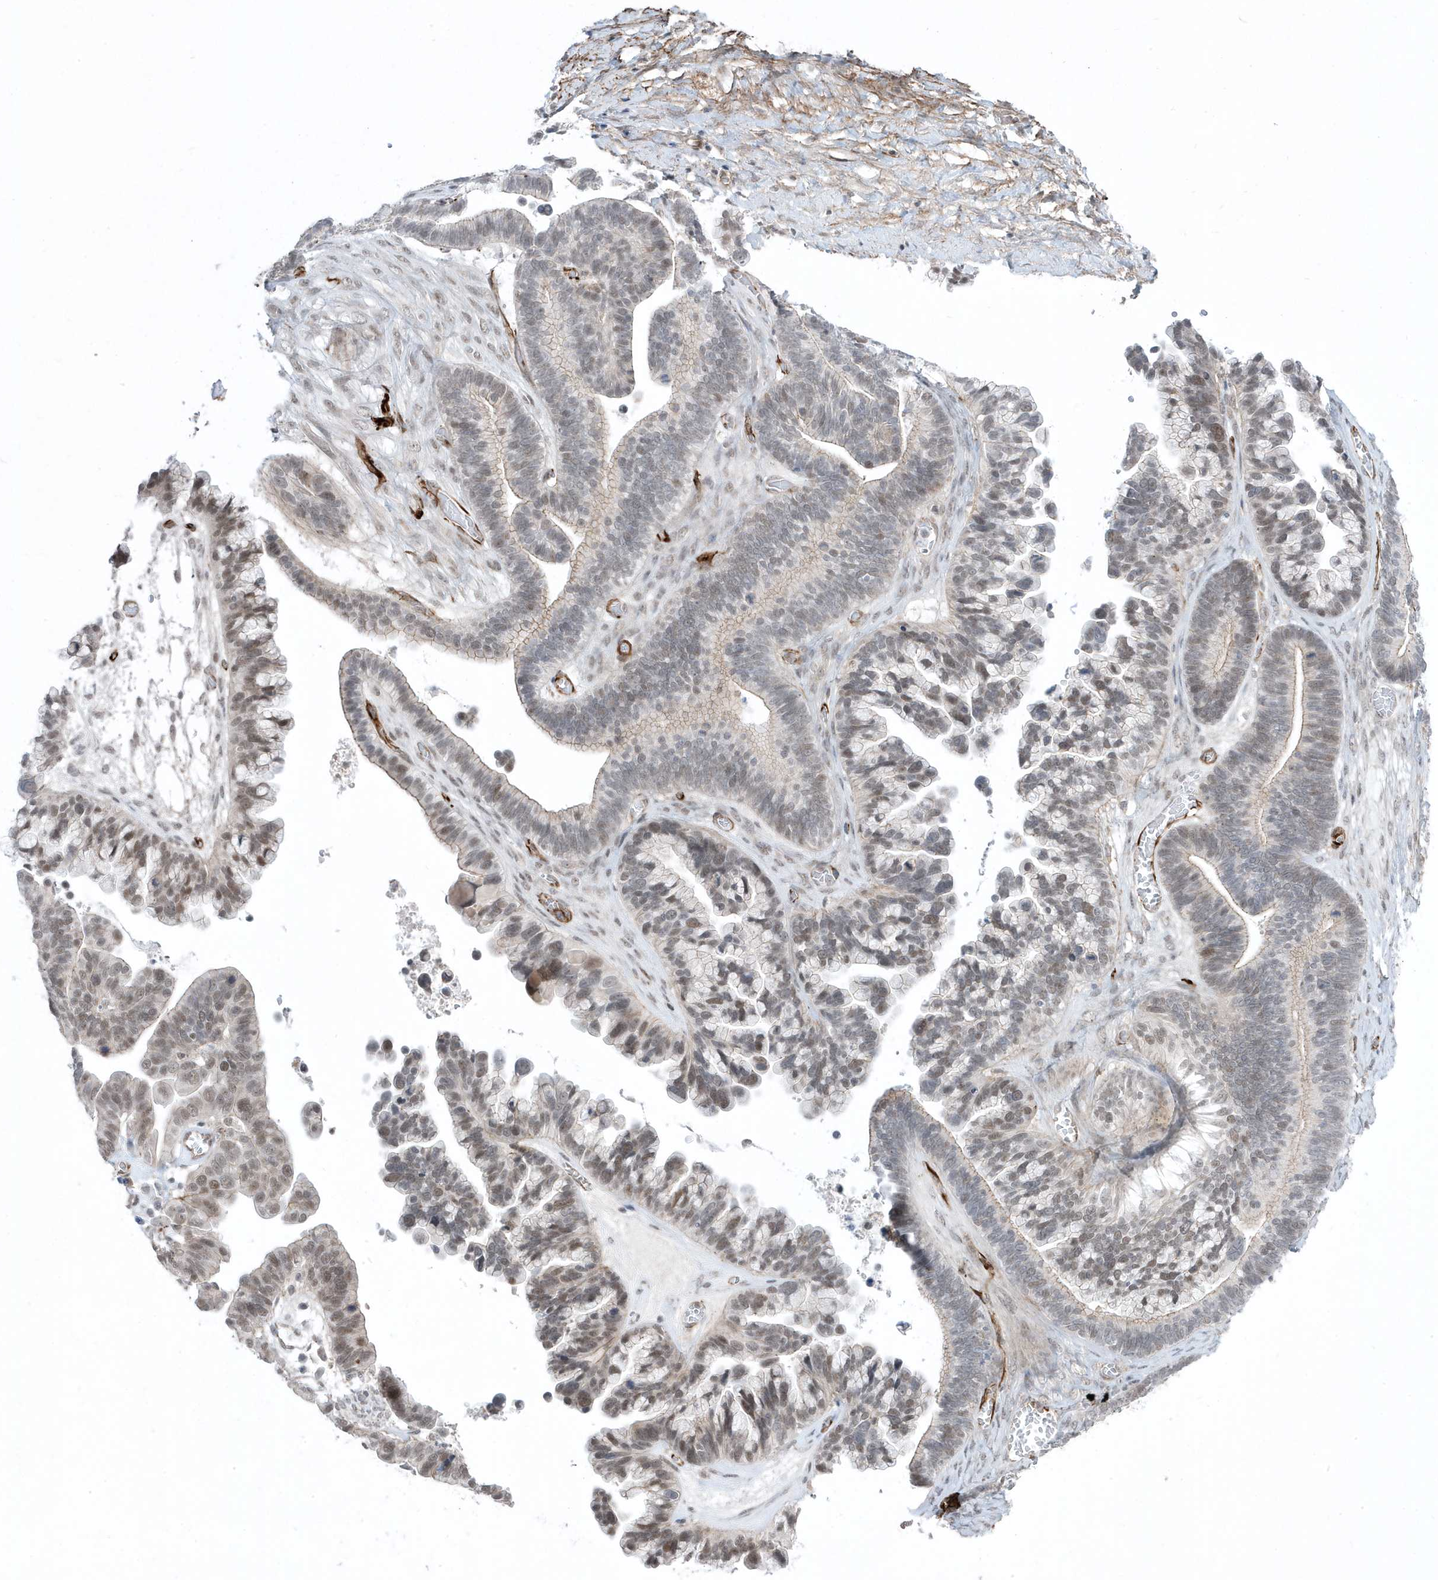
{"staining": {"intensity": "weak", "quantity": "25%-75%", "location": "nuclear"}, "tissue": "ovarian cancer", "cell_type": "Tumor cells", "image_type": "cancer", "snomed": [{"axis": "morphology", "description": "Cystadenocarcinoma, serous, NOS"}, {"axis": "topography", "description": "Ovary"}], "caption": "A micrograph of human ovarian cancer stained for a protein exhibits weak nuclear brown staining in tumor cells. (Brightfield microscopy of DAB IHC at high magnification).", "gene": "ADAMTSL3", "patient": {"sex": "female", "age": 56}}